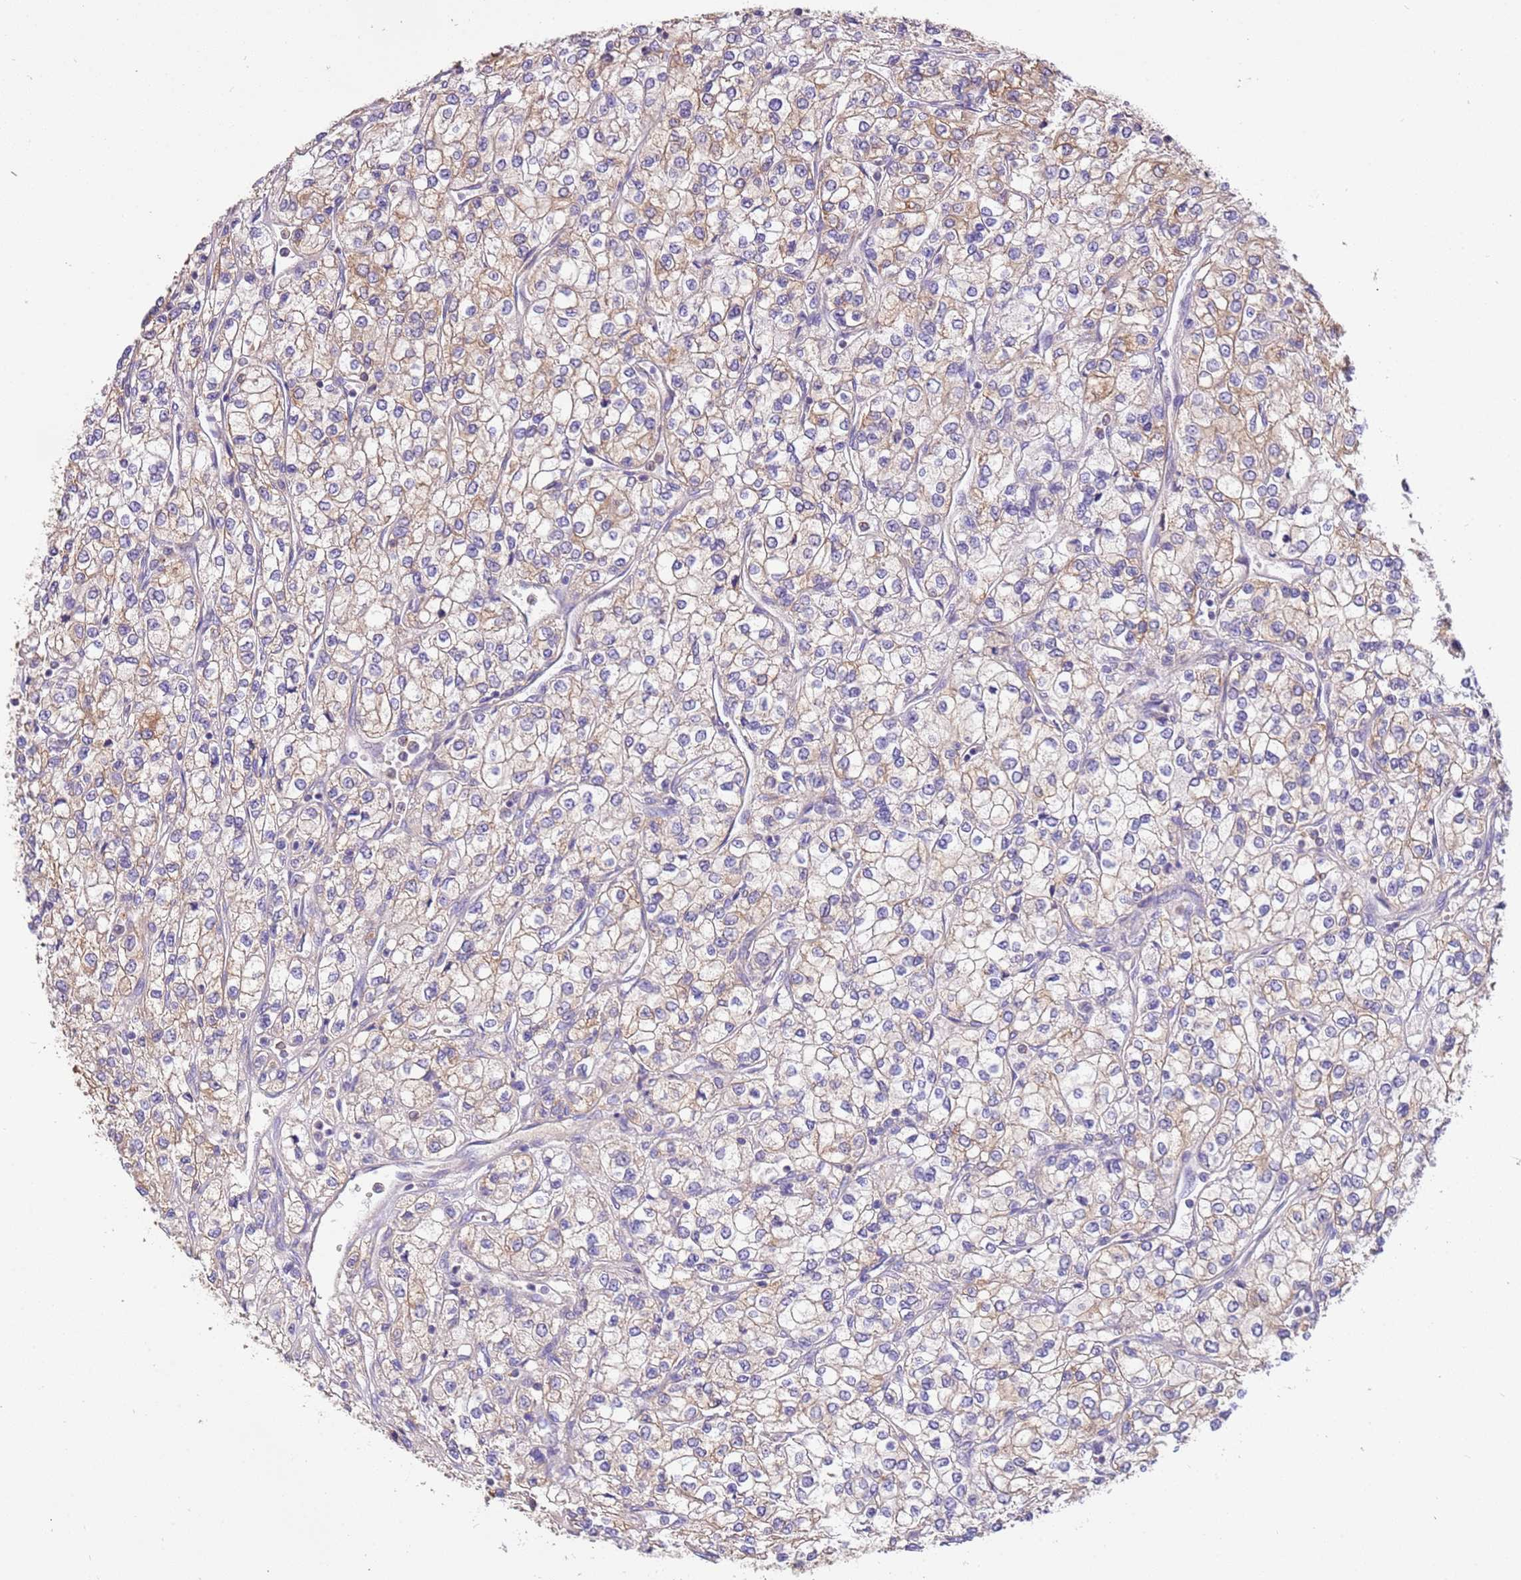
{"staining": {"intensity": "weak", "quantity": "<25%", "location": "cytoplasmic/membranous"}, "tissue": "renal cancer", "cell_type": "Tumor cells", "image_type": "cancer", "snomed": [{"axis": "morphology", "description": "Adenocarcinoma, NOS"}, {"axis": "topography", "description": "Kidney"}], "caption": "Tumor cells show no significant expression in renal cancer (adenocarcinoma). (DAB immunohistochemistry, high magnification).", "gene": "NAALADL1", "patient": {"sex": "male", "age": 80}}